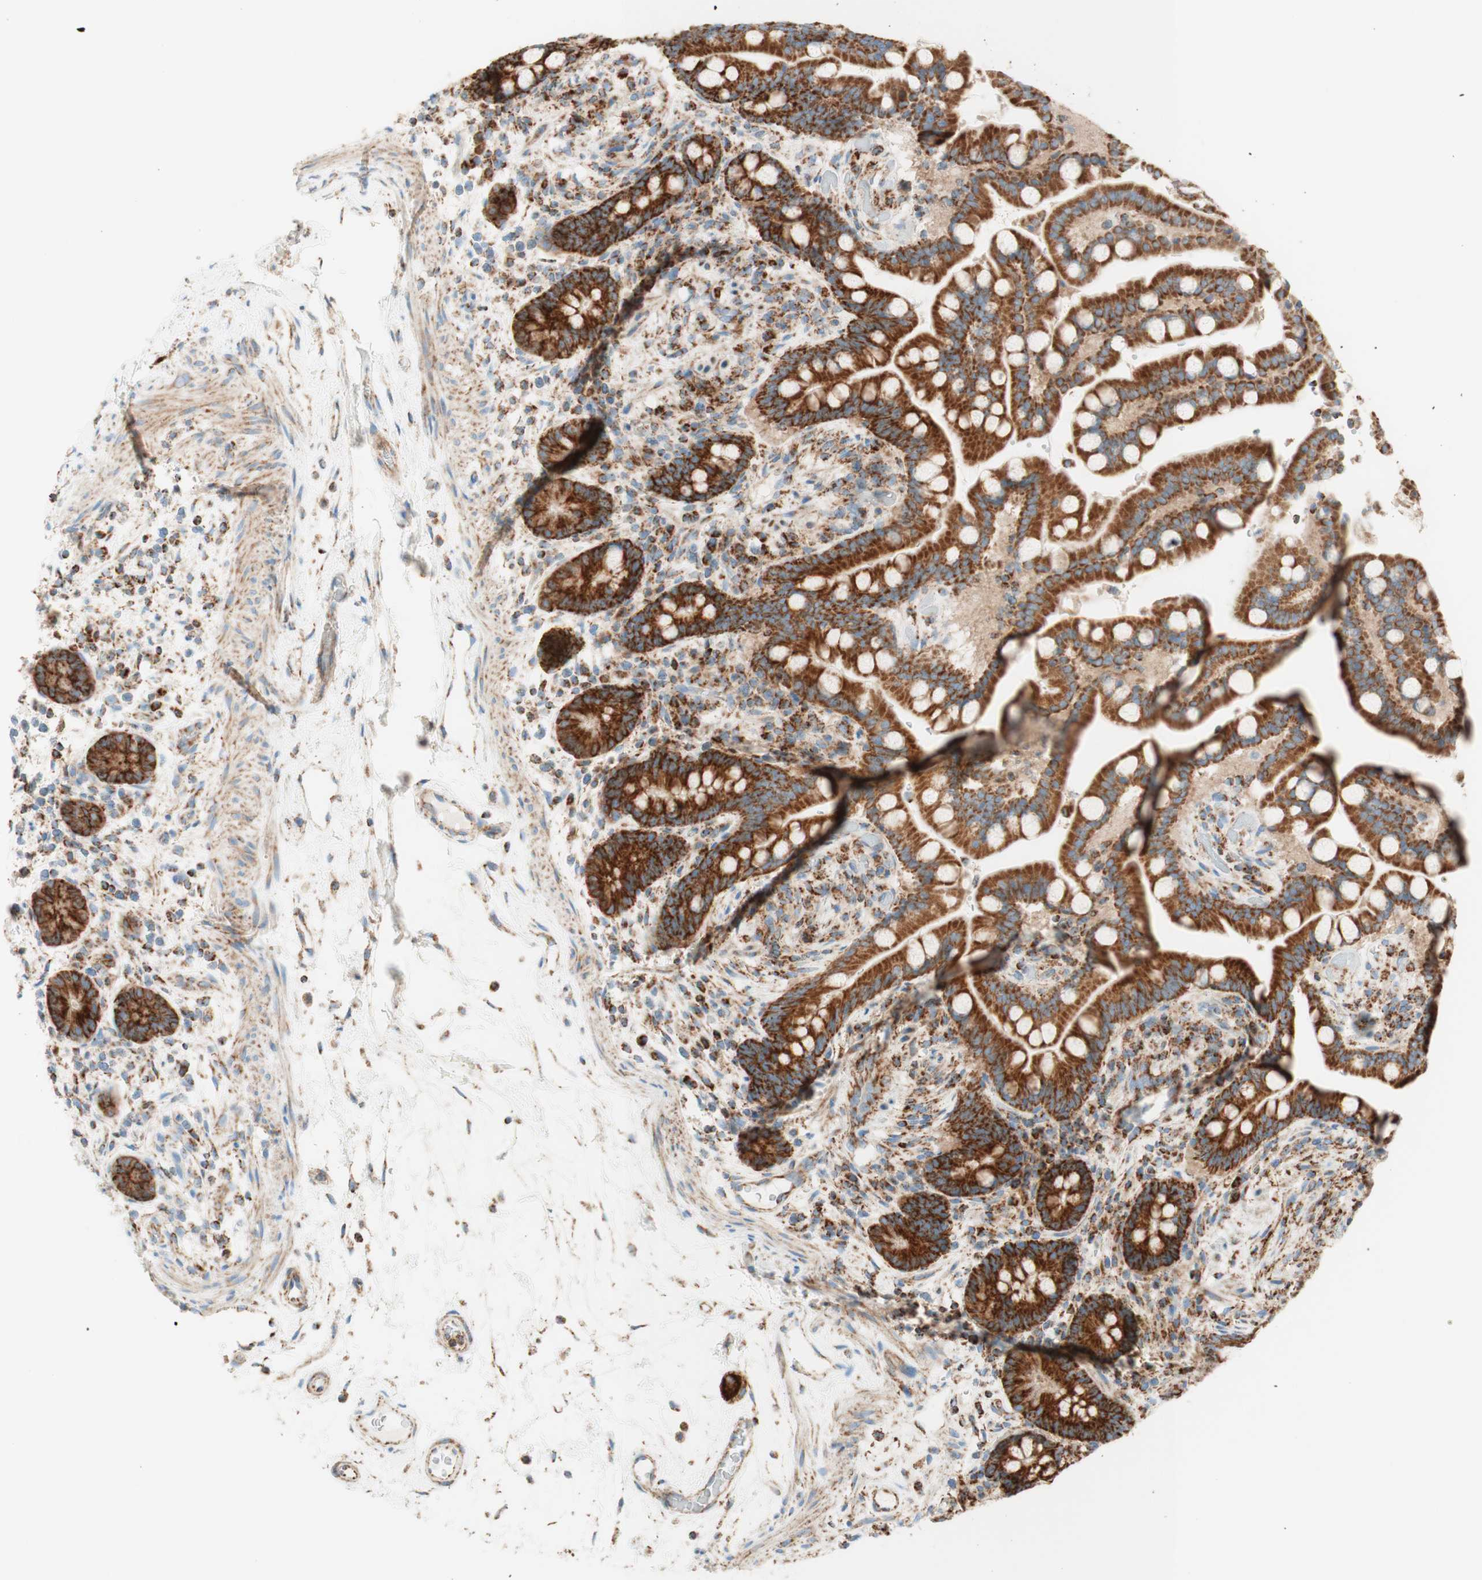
{"staining": {"intensity": "moderate", "quantity": ">75%", "location": "cytoplasmic/membranous"}, "tissue": "colon", "cell_type": "Endothelial cells", "image_type": "normal", "snomed": [{"axis": "morphology", "description": "Normal tissue, NOS"}, {"axis": "topography", "description": "Colon"}], "caption": "Unremarkable colon exhibits moderate cytoplasmic/membranous positivity in approximately >75% of endothelial cells, visualized by immunohistochemistry. (DAB (3,3'-diaminobenzidine) IHC with brightfield microscopy, high magnification).", "gene": "TOMM20", "patient": {"sex": "male", "age": 73}}